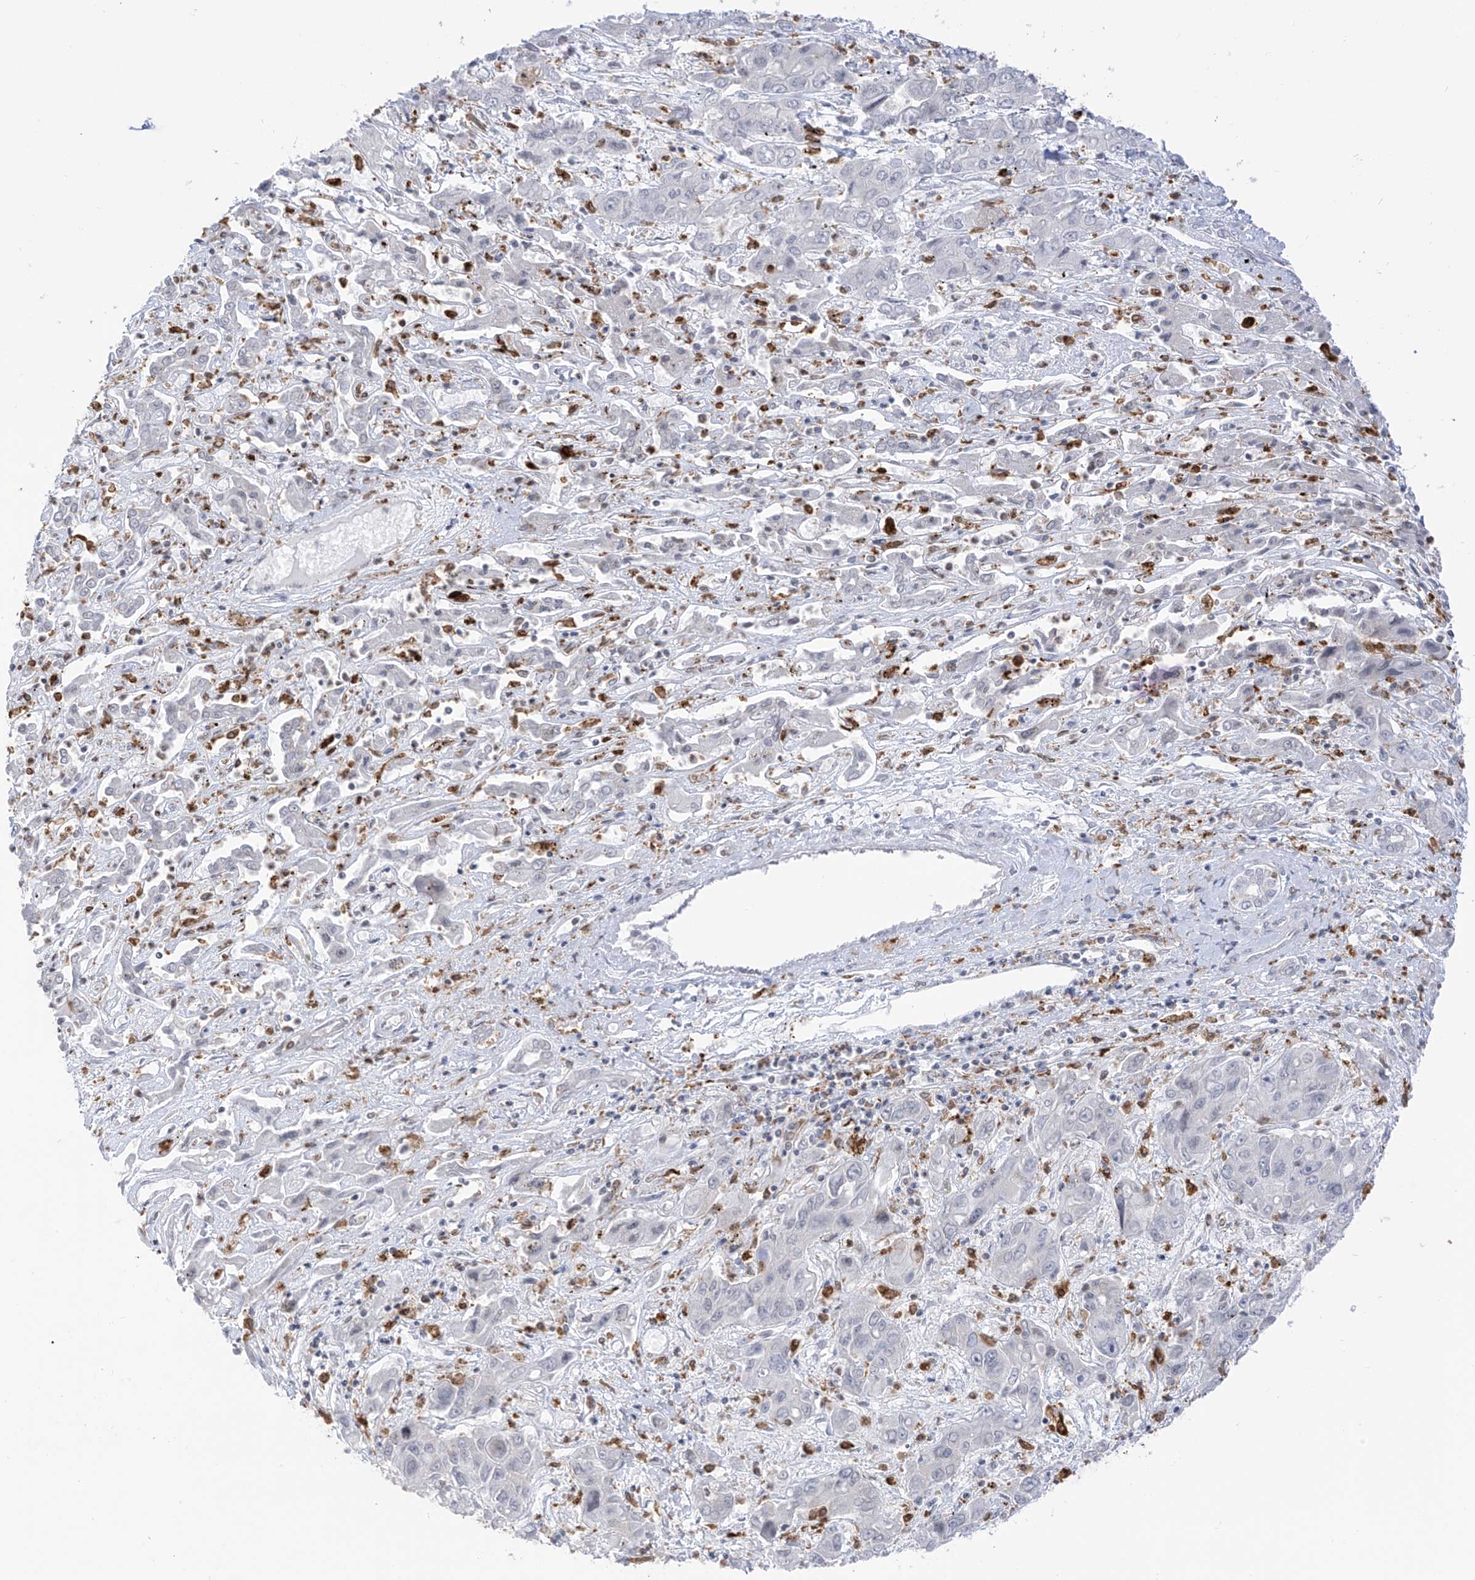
{"staining": {"intensity": "negative", "quantity": "none", "location": "none"}, "tissue": "liver cancer", "cell_type": "Tumor cells", "image_type": "cancer", "snomed": [{"axis": "morphology", "description": "Cholangiocarcinoma"}, {"axis": "topography", "description": "Liver"}], "caption": "Immunohistochemical staining of human liver cancer (cholangiocarcinoma) demonstrates no significant expression in tumor cells. The staining is performed using DAB (3,3'-diaminobenzidine) brown chromogen with nuclei counter-stained in using hematoxylin.", "gene": "TBXAS1", "patient": {"sex": "male", "age": 67}}